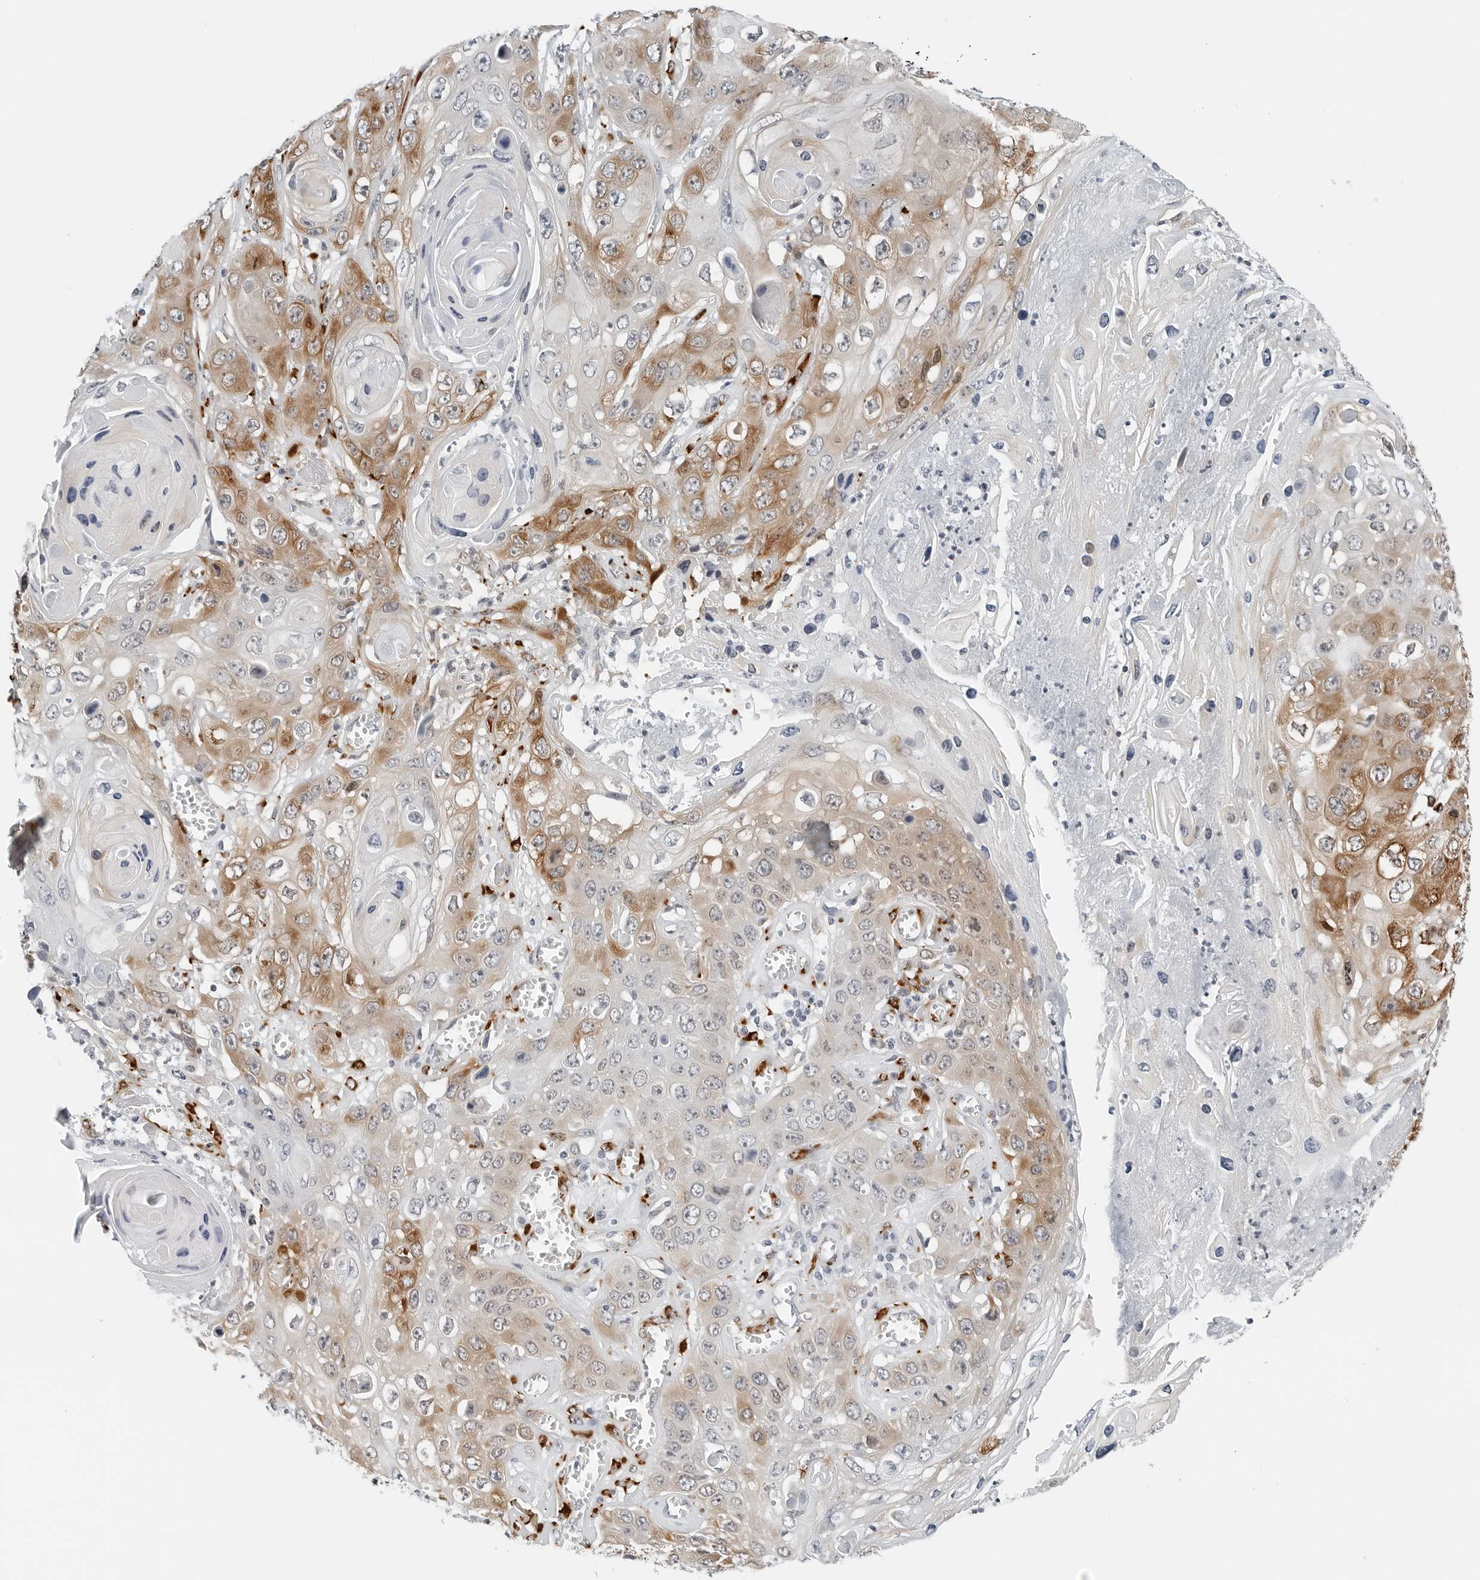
{"staining": {"intensity": "moderate", "quantity": ">75%", "location": "cytoplasmic/membranous"}, "tissue": "skin cancer", "cell_type": "Tumor cells", "image_type": "cancer", "snomed": [{"axis": "morphology", "description": "Squamous cell carcinoma, NOS"}, {"axis": "topography", "description": "Skin"}], "caption": "The image exhibits staining of squamous cell carcinoma (skin), revealing moderate cytoplasmic/membranous protein staining (brown color) within tumor cells. The staining is performed using DAB (3,3'-diaminobenzidine) brown chromogen to label protein expression. The nuclei are counter-stained blue using hematoxylin.", "gene": "P4HA2", "patient": {"sex": "male", "age": 55}}